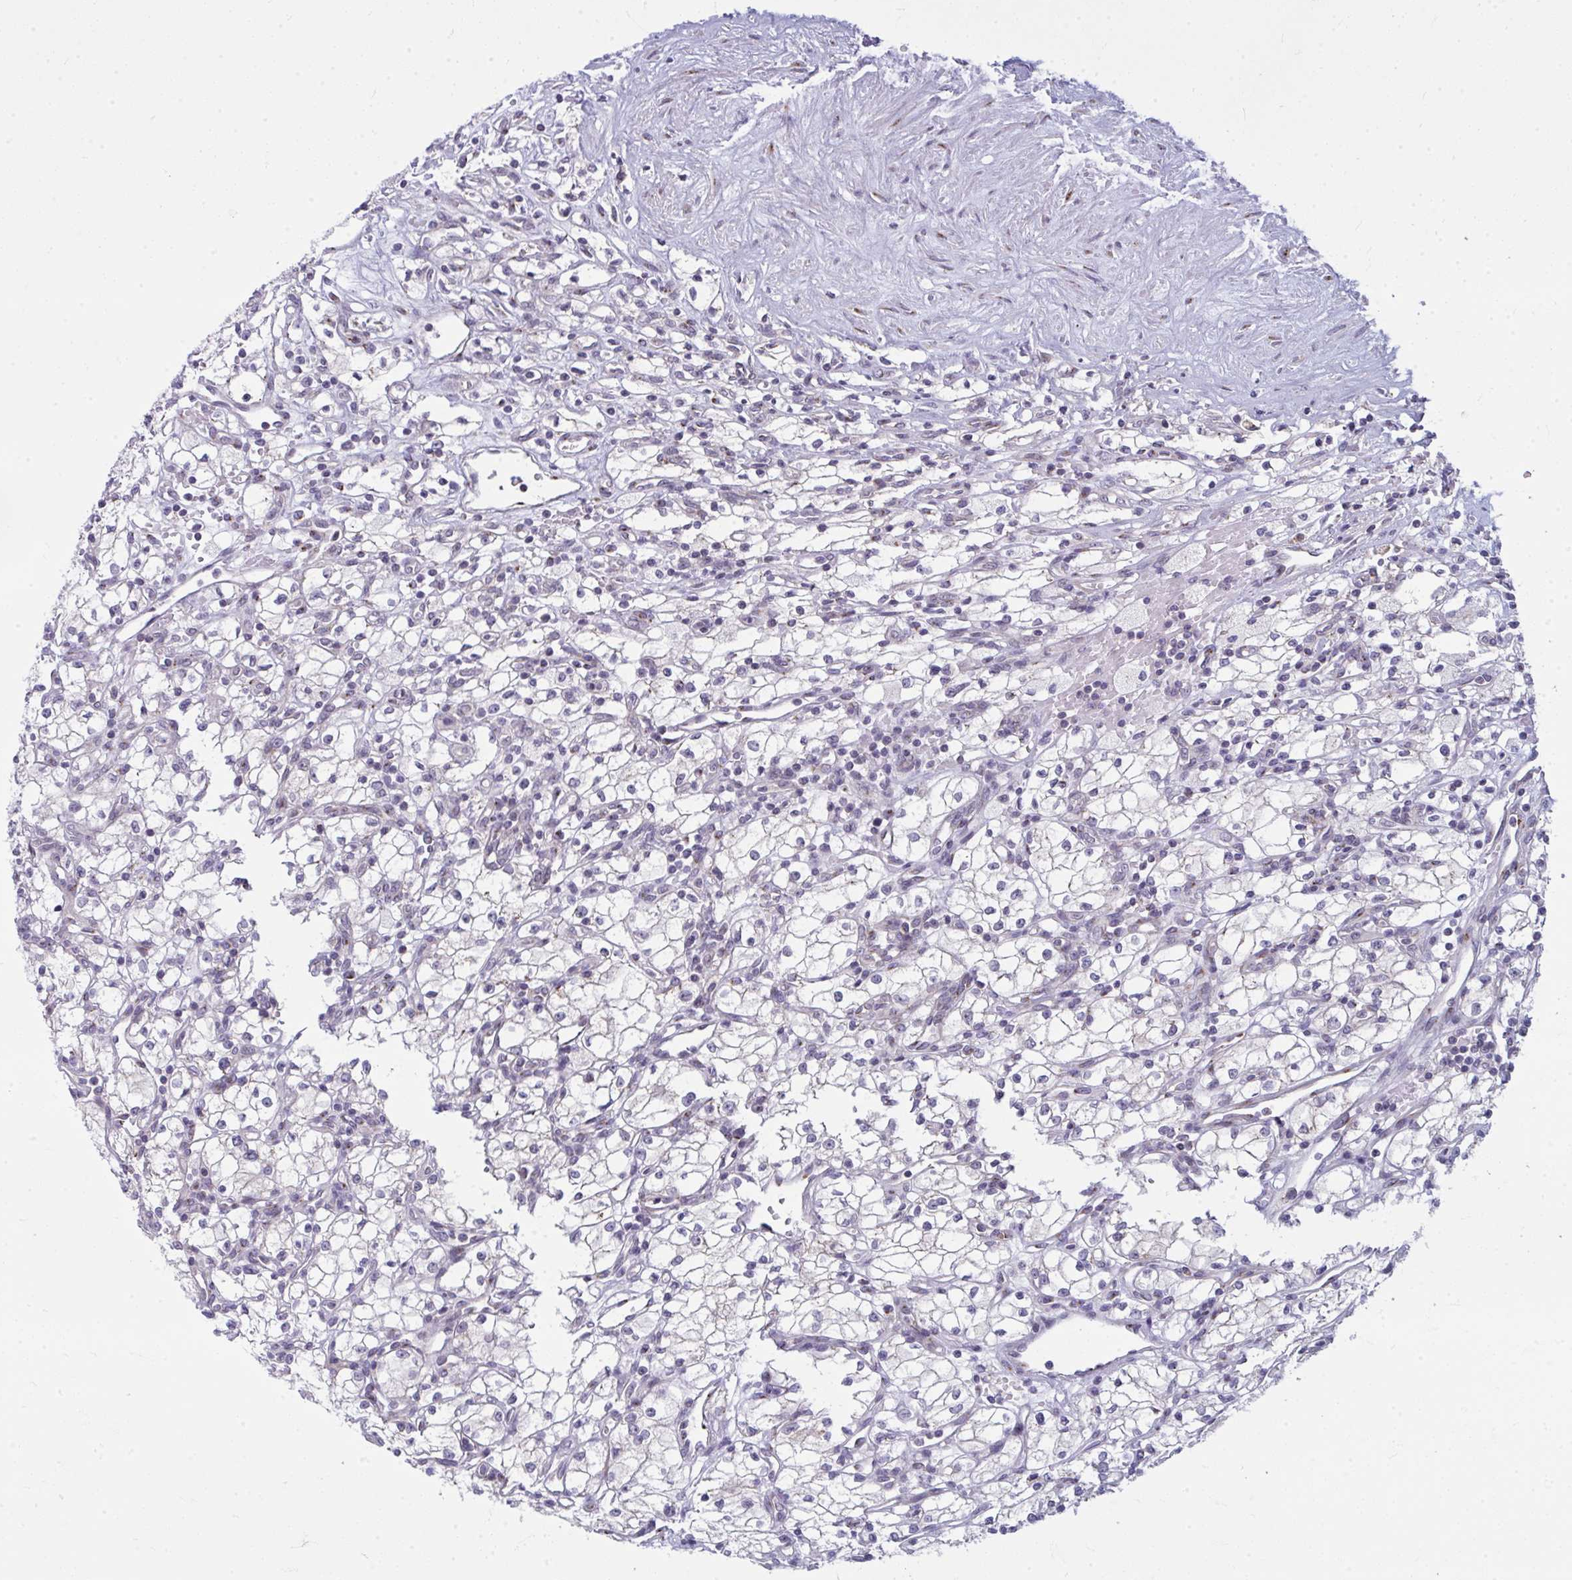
{"staining": {"intensity": "negative", "quantity": "none", "location": "none"}, "tissue": "renal cancer", "cell_type": "Tumor cells", "image_type": "cancer", "snomed": [{"axis": "morphology", "description": "Adenocarcinoma, NOS"}, {"axis": "topography", "description": "Kidney"}], "caption": "An immunohistochemistry (IHC) image of renal cancer (adenocarcinoma) is shown. There is no staining in tumor cells of renal cancer (adenocarcinoma).", "gene": "DTX4", "patient": {"sex": "male", "age": 59}}